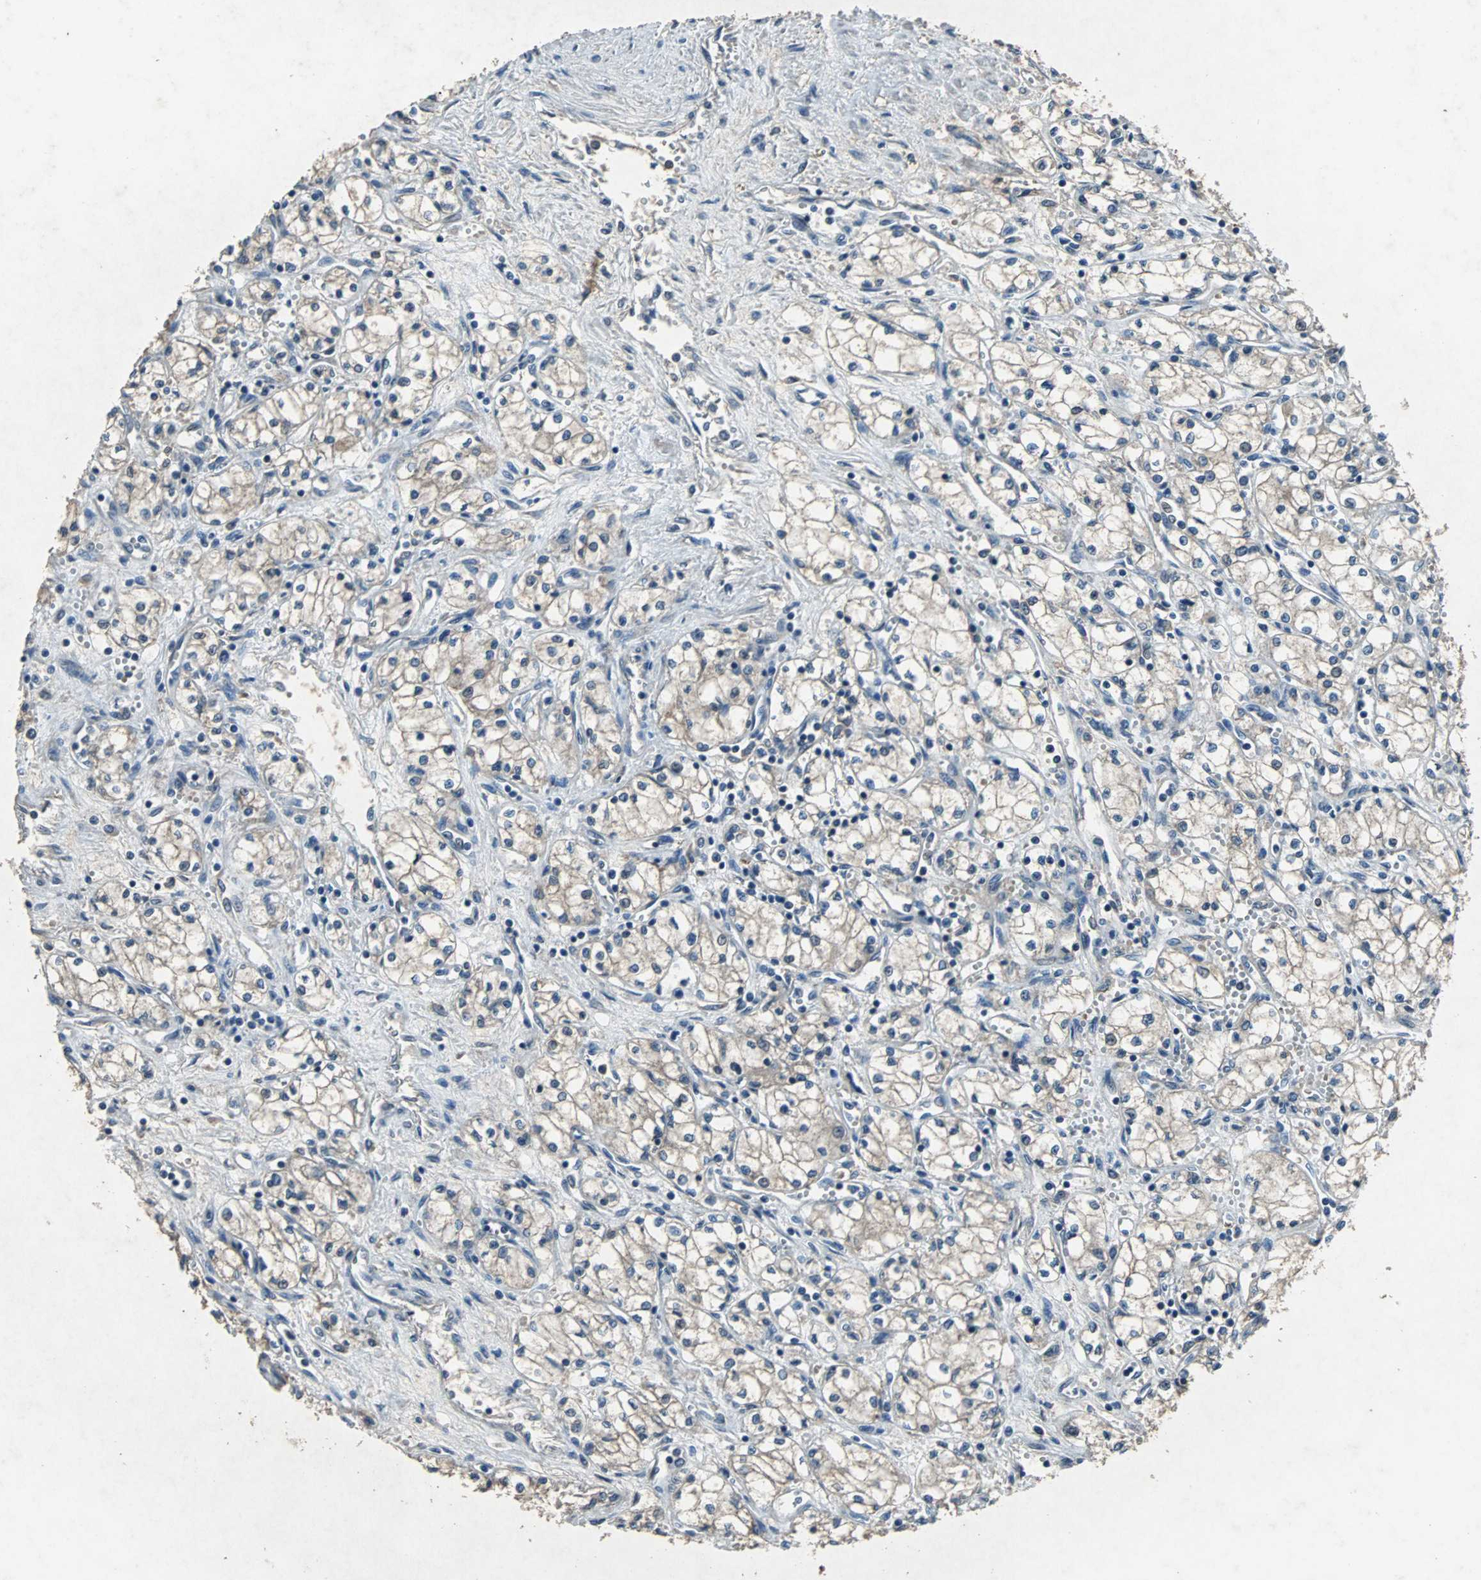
{"staining": {"intensity": "weak", "quantity": "<25%", "location": "cytoplasmic/membranous"}, "tissue": "renal cancer", "cell_type": "Tumor cells", "image_type": "cancer", "snomed": [{"axis": "morphology", "description": "Normal tissue, NOS"}, {"axis": "morphology", "description": "Adenocarcinoma, NOS"}, {"axis": "topography", "description": "Kidney"}], "caption": "Tumor cells show no significant protein expression in adenocarcinoma (renal). (DAB immunohistochemistry (IHC), high magnification).", "gene": "SOS1", "patient": {"sex": "male", "age": 59}}